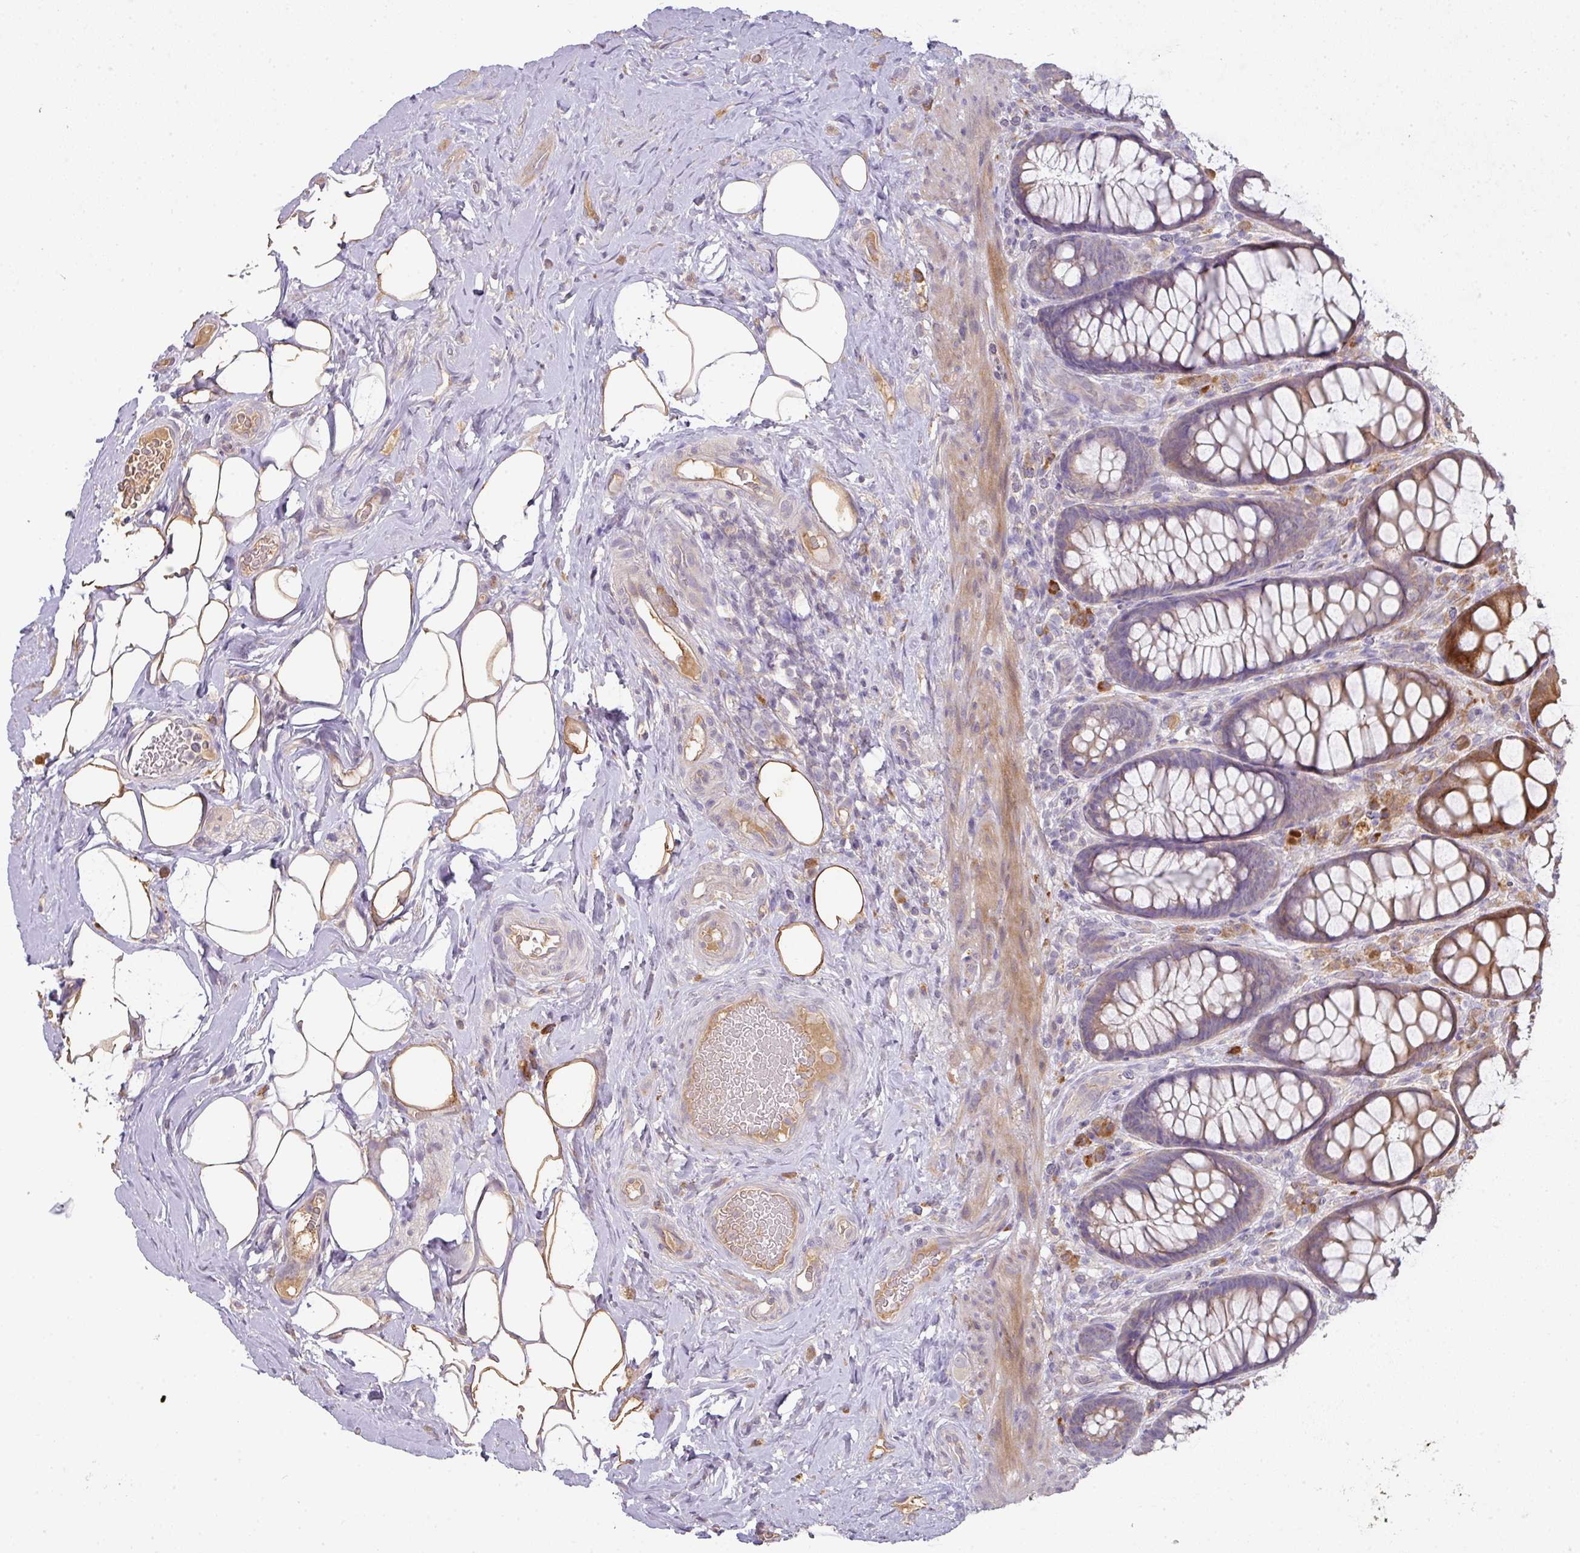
{"staining": {"intensity": "moderate", "quantity": "25%-75%", "location": "cytoplasmic/membranous"}, "tissue": "rectum", "cell_type": "Glandular cells", "image_type": "normal", "snomed": [{"axis": "morphology", "description": "Normal tissue, NOS"}, {"axis": "topography", "description": "Rectum"}], "caption": "This photomicrograph demonstrates immunohistochemistry (IHC) staining of unremarkable rectum, with medium moderate cytoplasmic/membranous staining in about 25%-75% of glandular cells.", "gene": "ZNF266", "patient": {"sex": "female", "age": 67}}